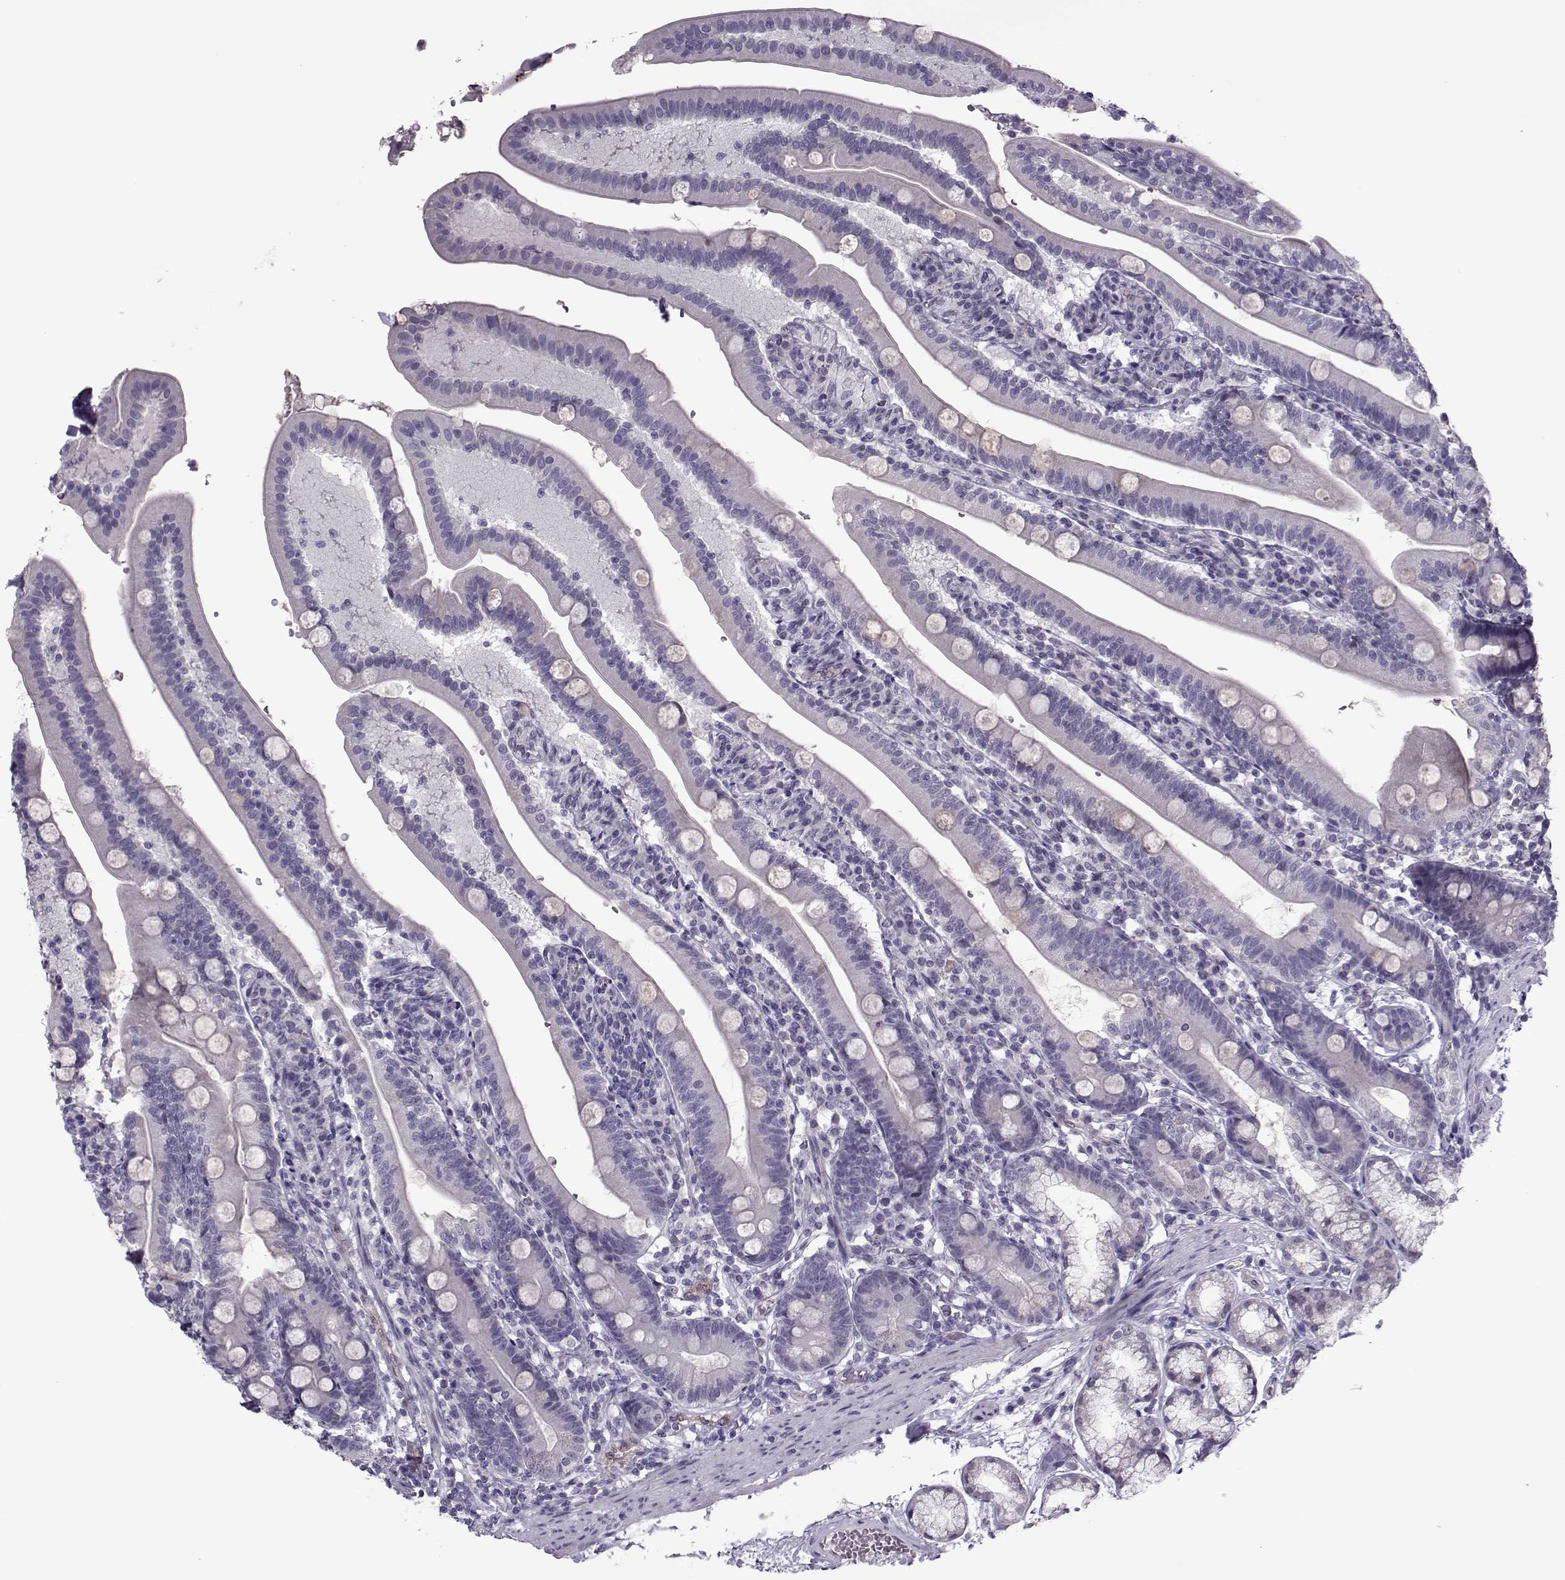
{"staining": {"intensity": "negative", "quantity": "none", "location": "none"}, "tissue": "duodenum", "cell_type": "Glandular cells", "image_type": "normal", "snomed": [{"axis": "morphology", "description": "Normal tissue, NOS"}, {"axis": "topography", "description": "Duodenum"}], "caption": "Duodenum was stained to show a protein in brown. There is no significant staining in glandular cells. (DAB immunohistochemistry visualized using brightfield microscopy, high magnification).", "gene": "ASRGL1", "patient": {"sex": "female", "age": 67}}